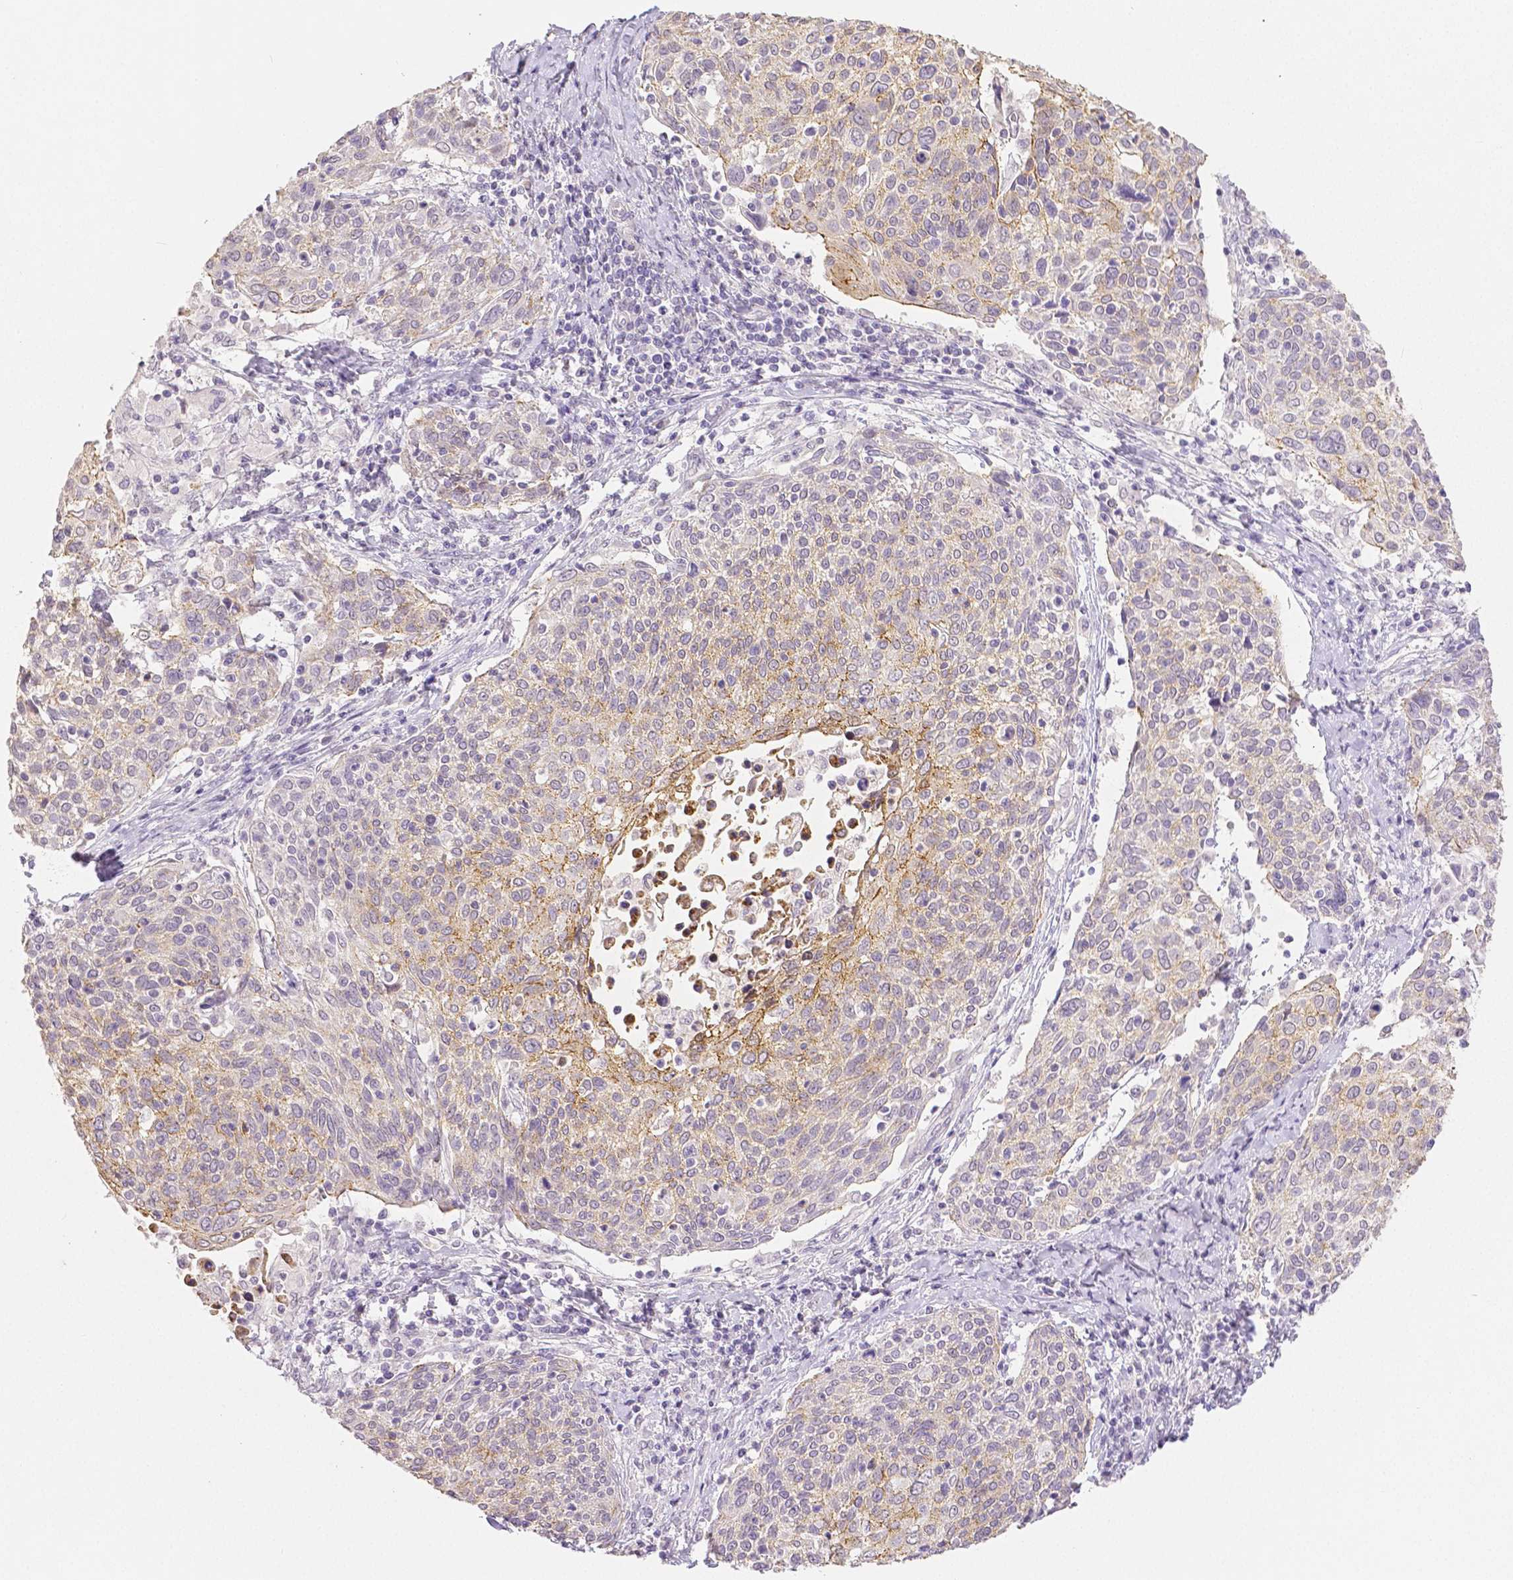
{"staining": {"intensity": "weak", "quantity": "<25%", "location": "cytoplasmic/membranous"}, "tissue": "cervical cancer", "cell_type": "Tumor cells", "image_type": "cancer", "snomed": [{"axis": "morphology", "description": "Squamous cell carcinoma, NOS"}, {"axis": "topography", "description": "Cervix"}], "caption": "A photomicrograph of cervical cancer stained for a protein reveals no brown staining in tumor cells.", "gene": "OCLN", "patient": {"sex": "female", "age": 61}}